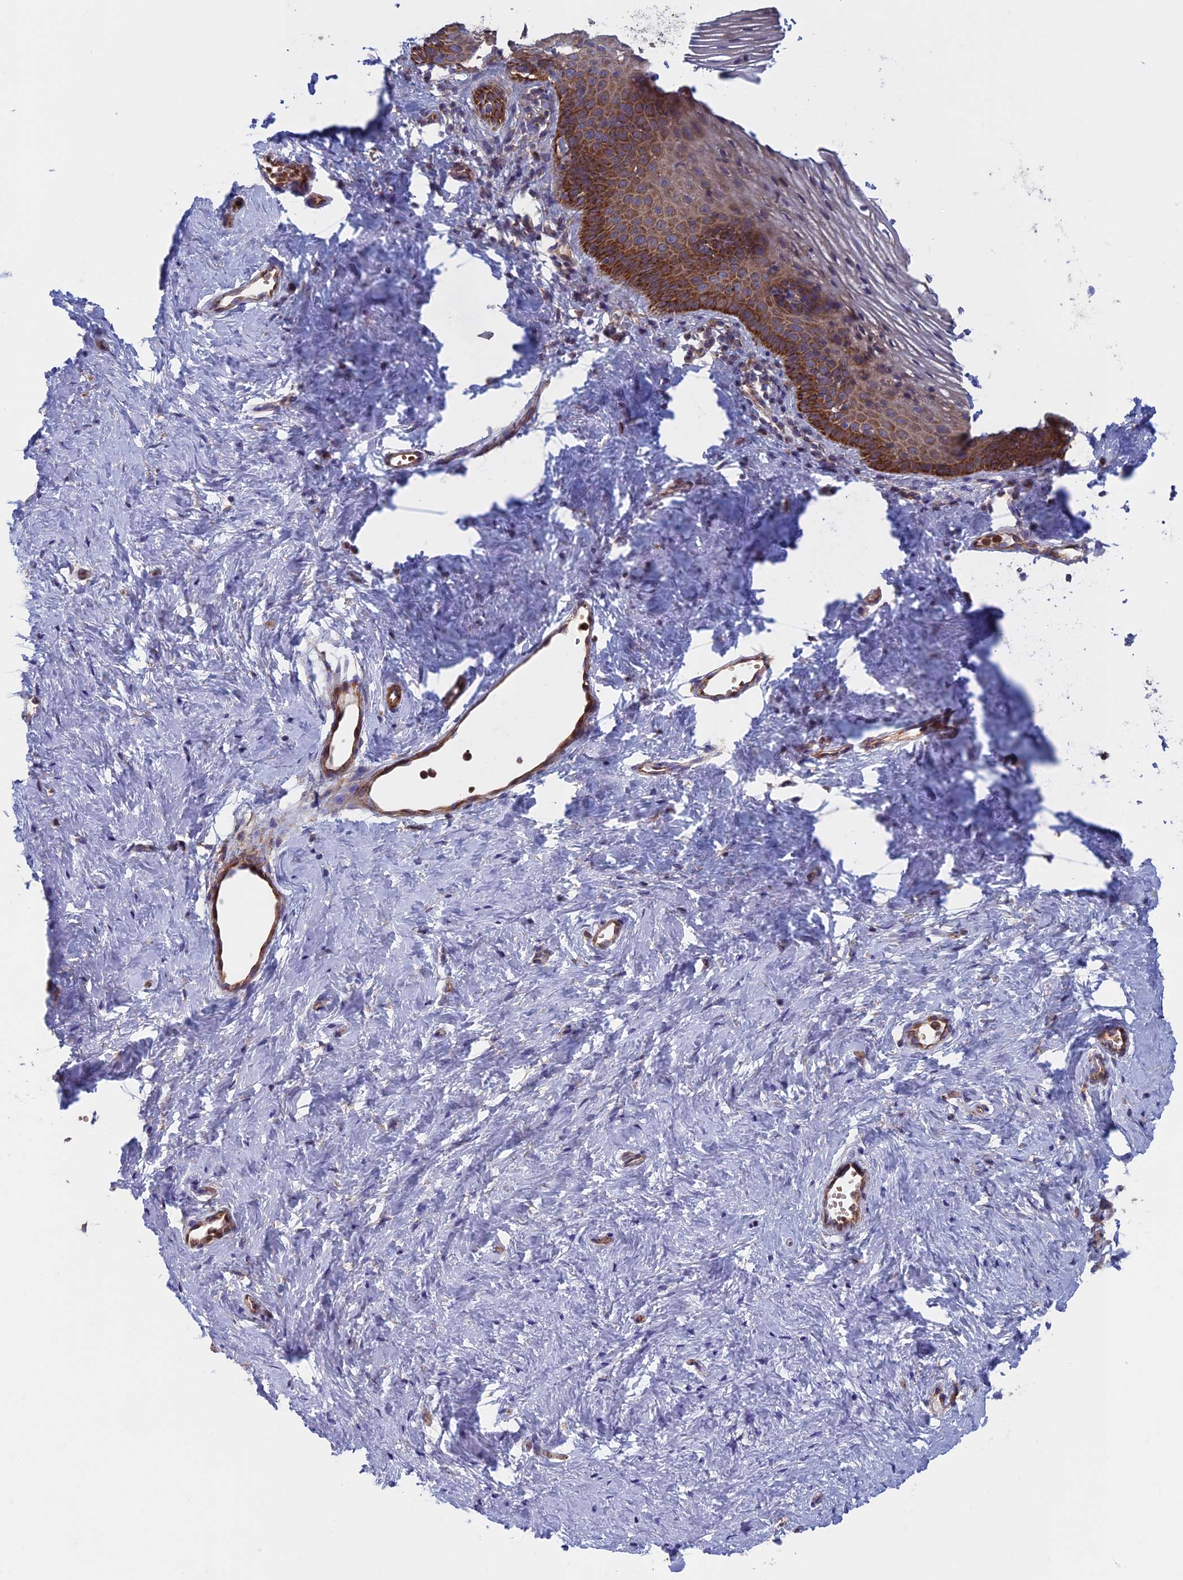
{"staining": {"intensity": "strong", "quantity": "25%-75%", "location": "cytoplasmic/membranous"}, "tissue": "vagina", "cell_type": "Squamous epithelial cells", "image_type": "normal", "snomed": [{"axis": "morphology", "description": "Normal tissue, NOS"}, {"axis": "topography", "description": "Vagina"}], "caption": "DAB (3,3'-diaminobenzidine) immunohistochemical staining of normal human vagina exhibits strong cytoplasmic/membranous protein positivity in about 25%-75% of squamous epithelial cells.", "gene": "DNM1L", "patient": {"sex": "female", "age": 32}}